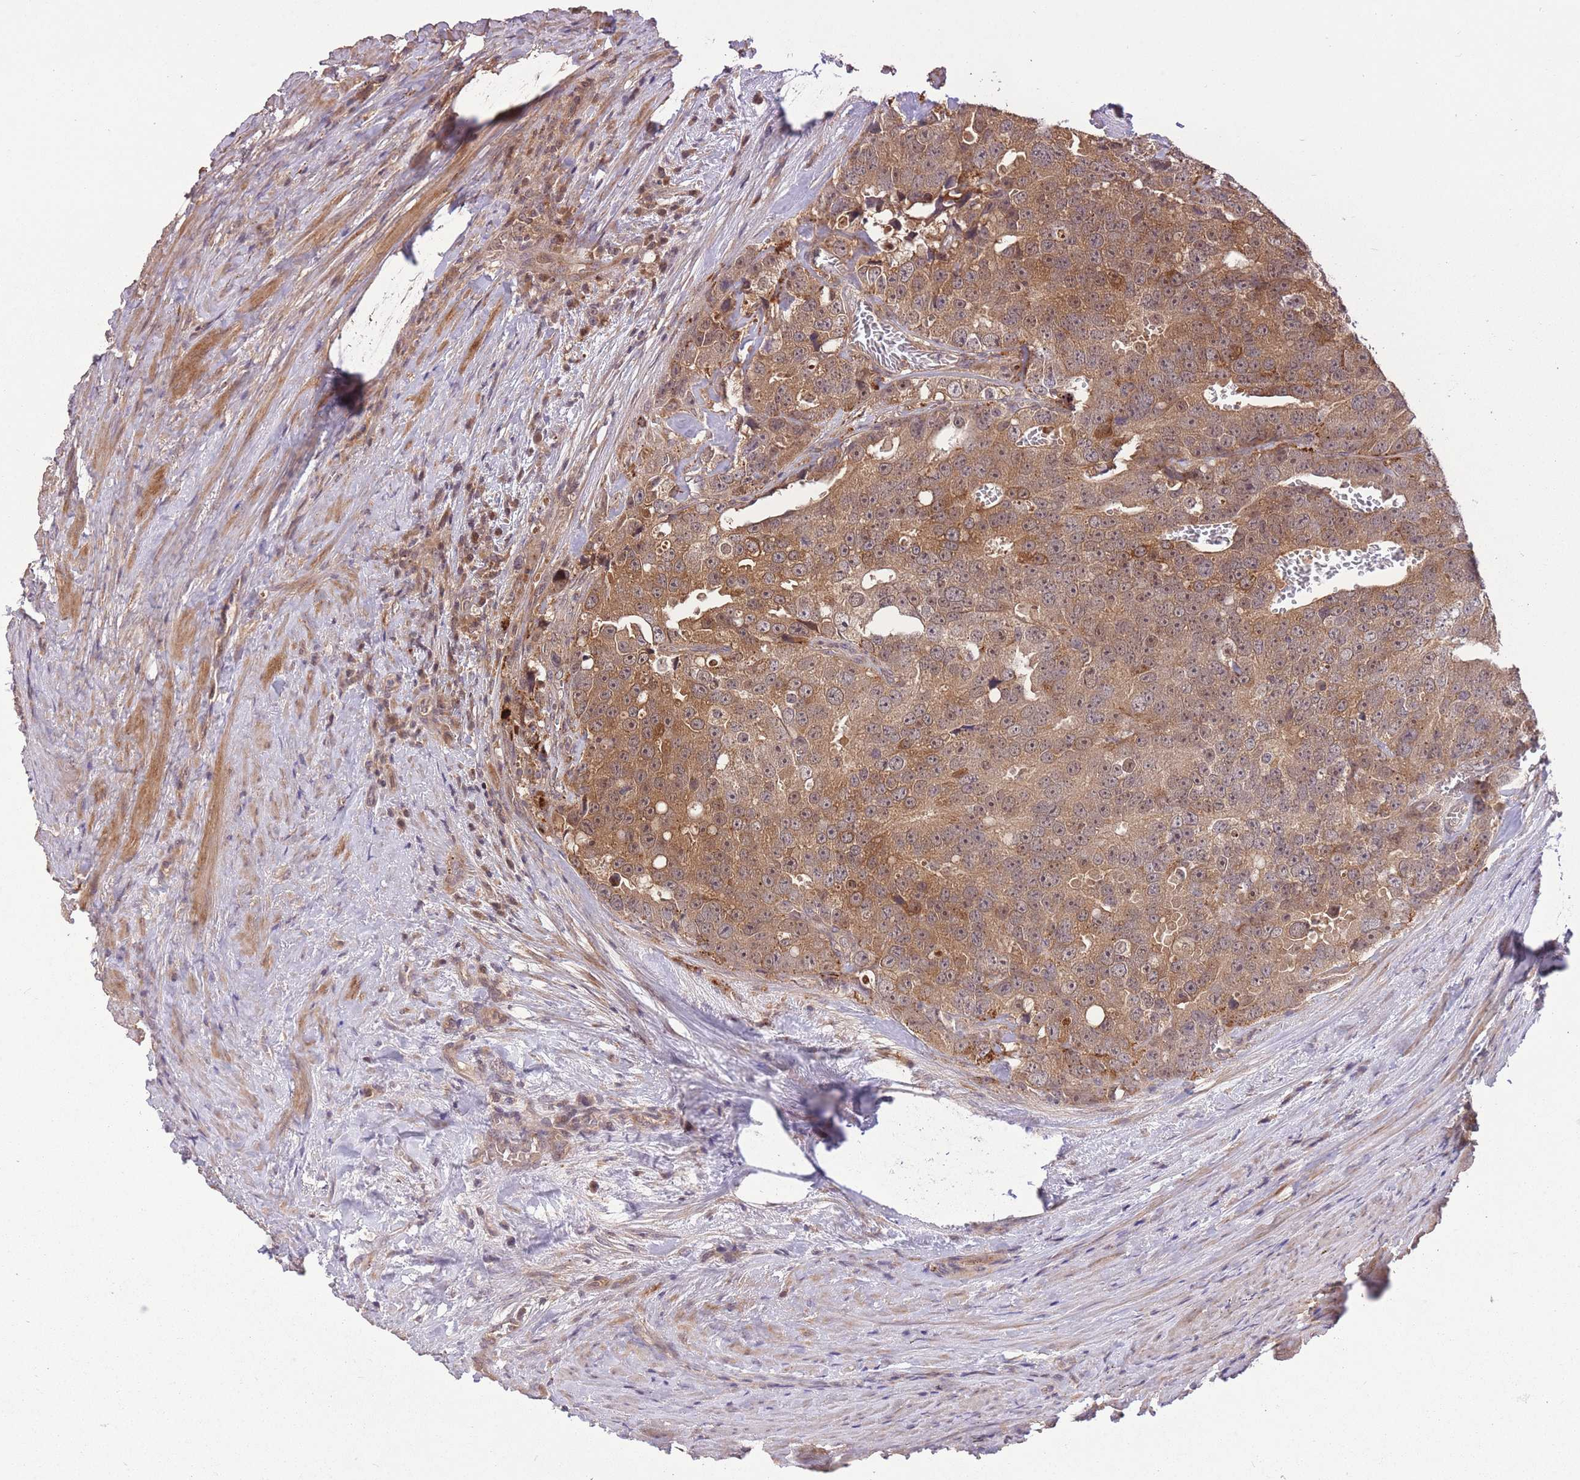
{"staining": {"intensity": "moderate", "quantity": ">75%", "location": "cytoplasmic/membranous"}, "tissue": "prostate cancer", "cell_type": "Tumor cells", "image_type": "cancer", "snomed": [{"axis": "morphology", "description": "Adenocarcinoma, High grade"}, {"axis": "topography", "description": "Prostate"}], "caption": "Immunohistochemical staining of adenocarcinoma (high-grade) (prostate) displays medium levels of moderate cytoplasmic/membranous protein staining in about >75% of tumor cells. Using DAB (3,3'-diaminobenzidine) (brown) and hematoxylin (blue) stains, captured at high magnification using brightfield microscopy.", "gene": "POLR3F", "patient": {"sex": "male", "age": 71}}